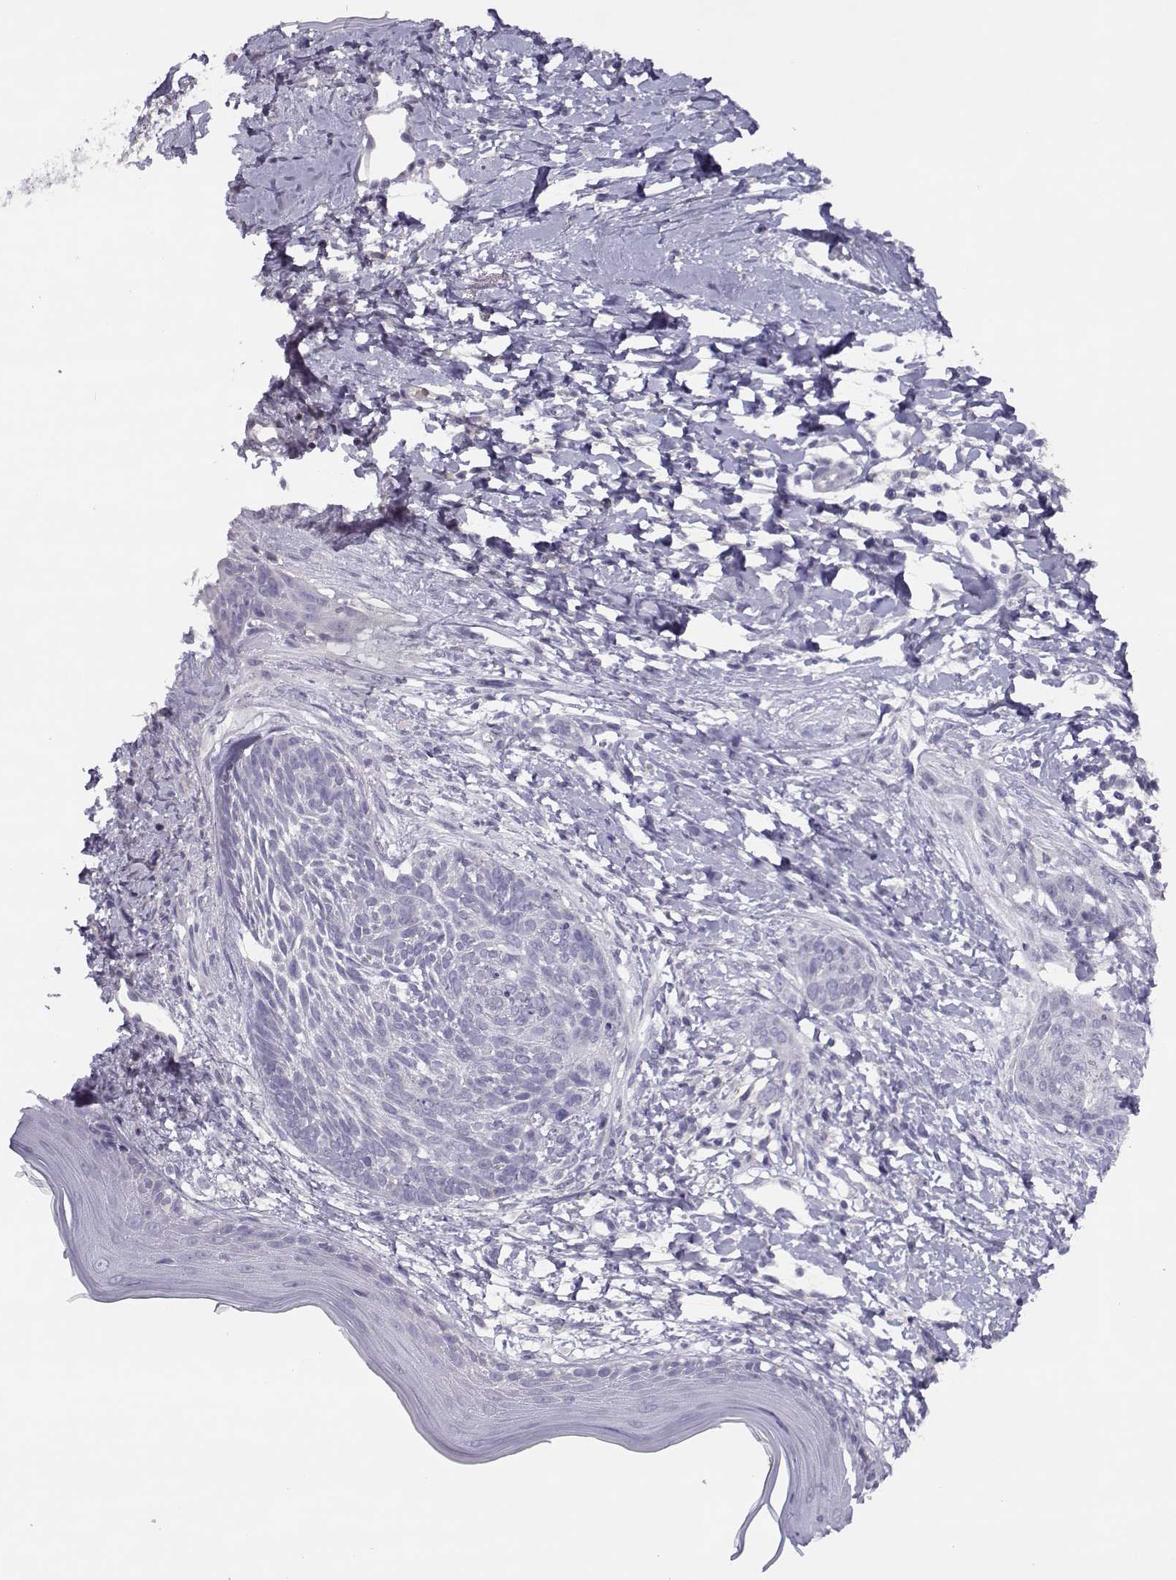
{"staining": {"intensity": "negative", "quantity": "none", "location": "none"}, "tissue": "skin cancer", "cell_type": "Tumor cells", "image_type": "cancer", "snomed": [{"axis": "morphology", "description": "Normal tissue, NOS"}, {"axis": "morphology", "description": "Basal cell carcinoma"}, {"axis": "topography", "description": "Skin"}], "caption": "Immunohistochemistry (IHC) of human skin basal cell carcinoma exhibits no staining in tumor cells. (DAB (3,3'-diaminobenzidine) IHC, high magnification).", "gene": "CFAP77", "patient": {"sex": "male", "age": 84}}